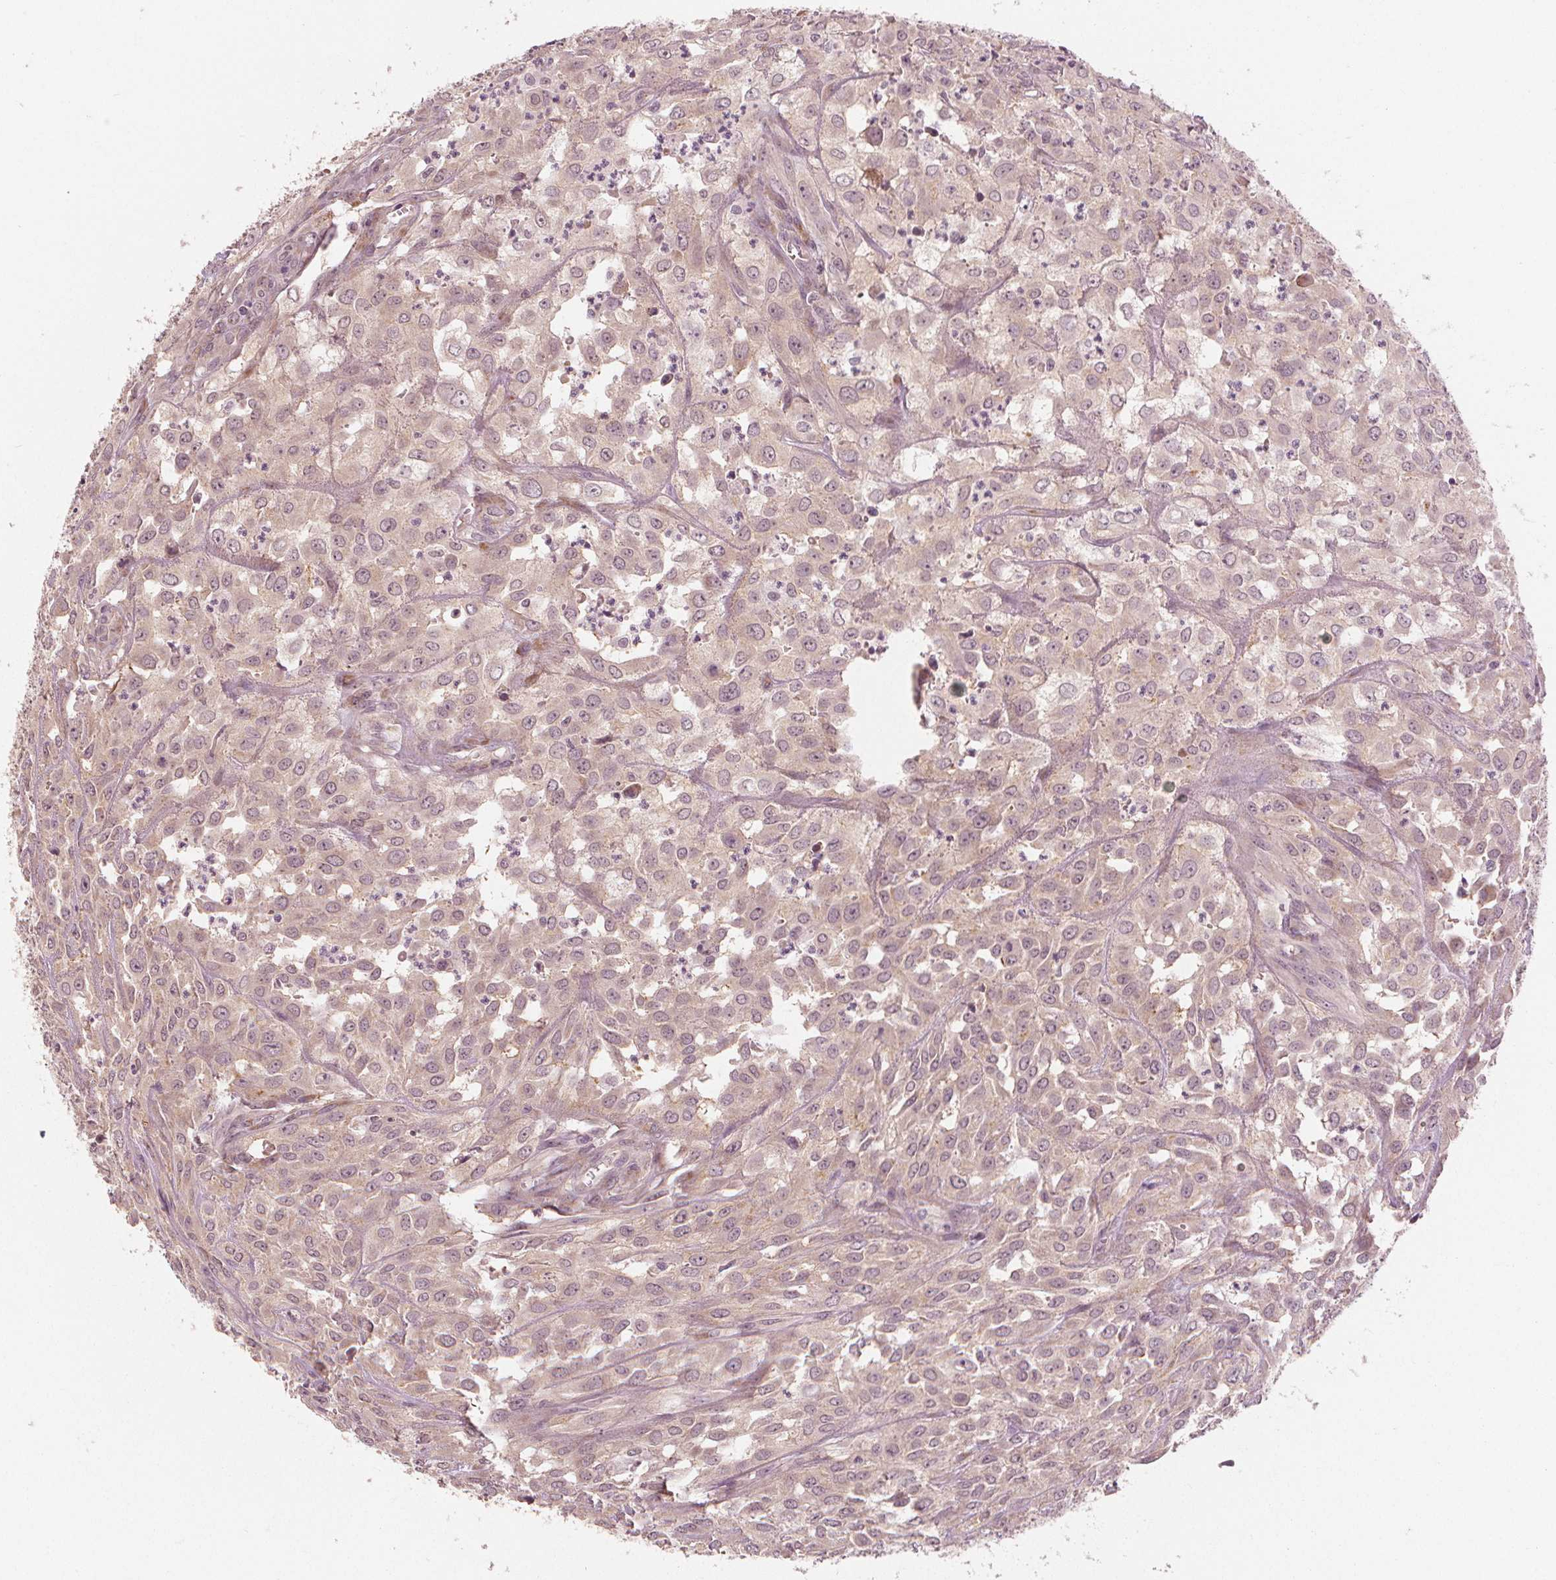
{"staining": {"intensity": "negative", "quantity": "none", "location": "none"}, "tissue": "urothelial cancer", "cell_type": "Tumor cells", "image_type": "cancer", "snomed": [{"axis": "morphology", "description": "Urothelial carcinoma, High grade"}, {"axis": "topography", "description": "Urinary bladder"}], "caption": "Photomicrograph shows no protein expression in tumor cells of urothelial cancer tissue.", "gene": "CLBA1", "patient": {"sex": "male", "age": 67}}